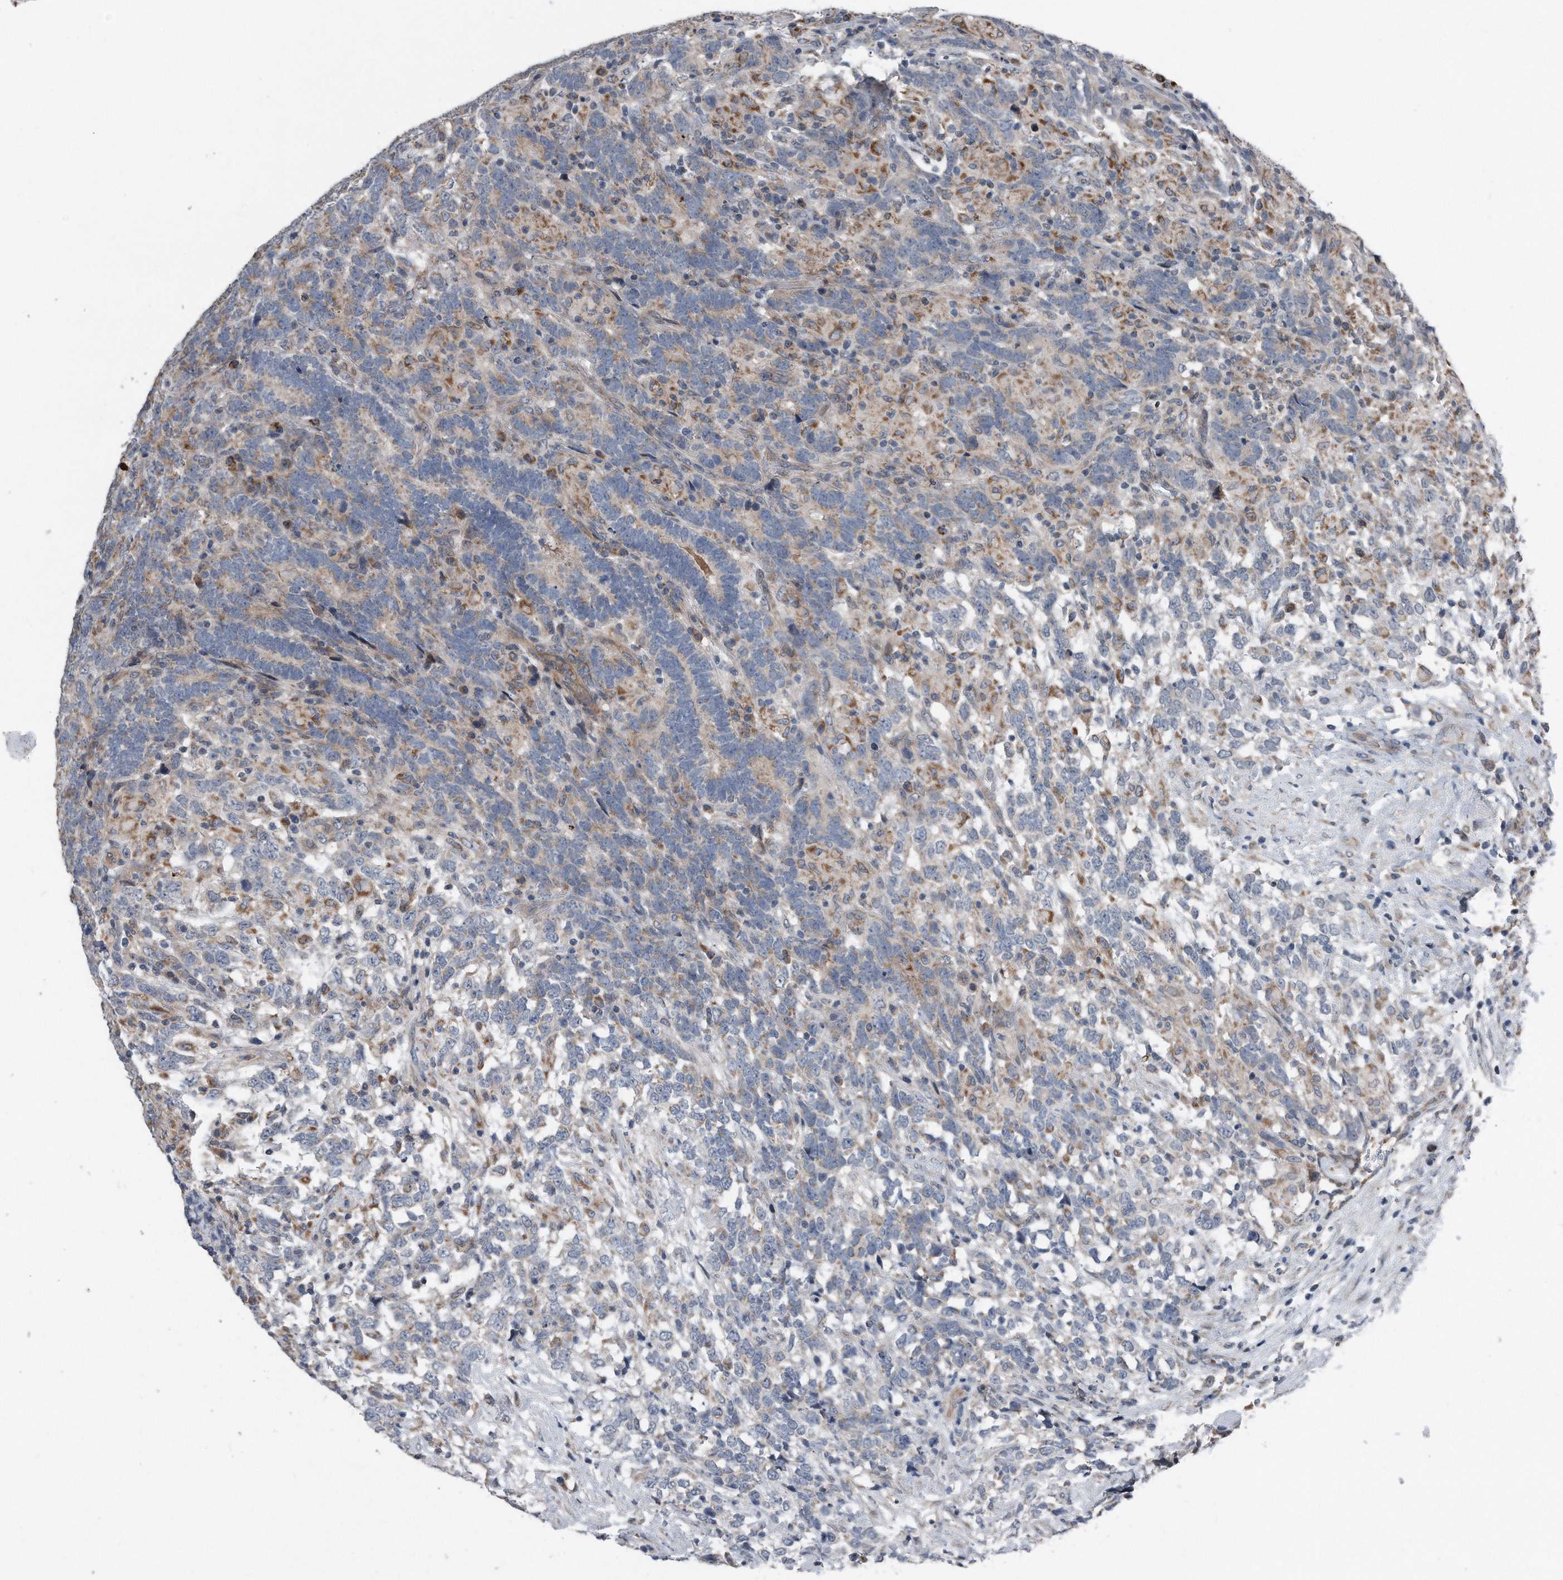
{"staining": {"intensity": "moderate", "quantity": "<25%", "location": "cytoplasmic/membranous"}, "tissue": "testis cancer", "cell_type": "Tumor cells", "image_type": "cancer", "snomed": [{"axis": "morphology", "description": "Carcinoma, Embryonal, NOS"}, {"axis": "topography", "description": "Testis"}], "caption": "Moderate cytoplasmic/membranous expression is appreciated in about <25% of tumor cells in embryonal carcinoma (testis). Immunohistochemistry (ihc) stains the protein of interest in brown and the nuclei are stained blue.", "gene": "DST", "patient": {"sex": "male", "age": 26}}